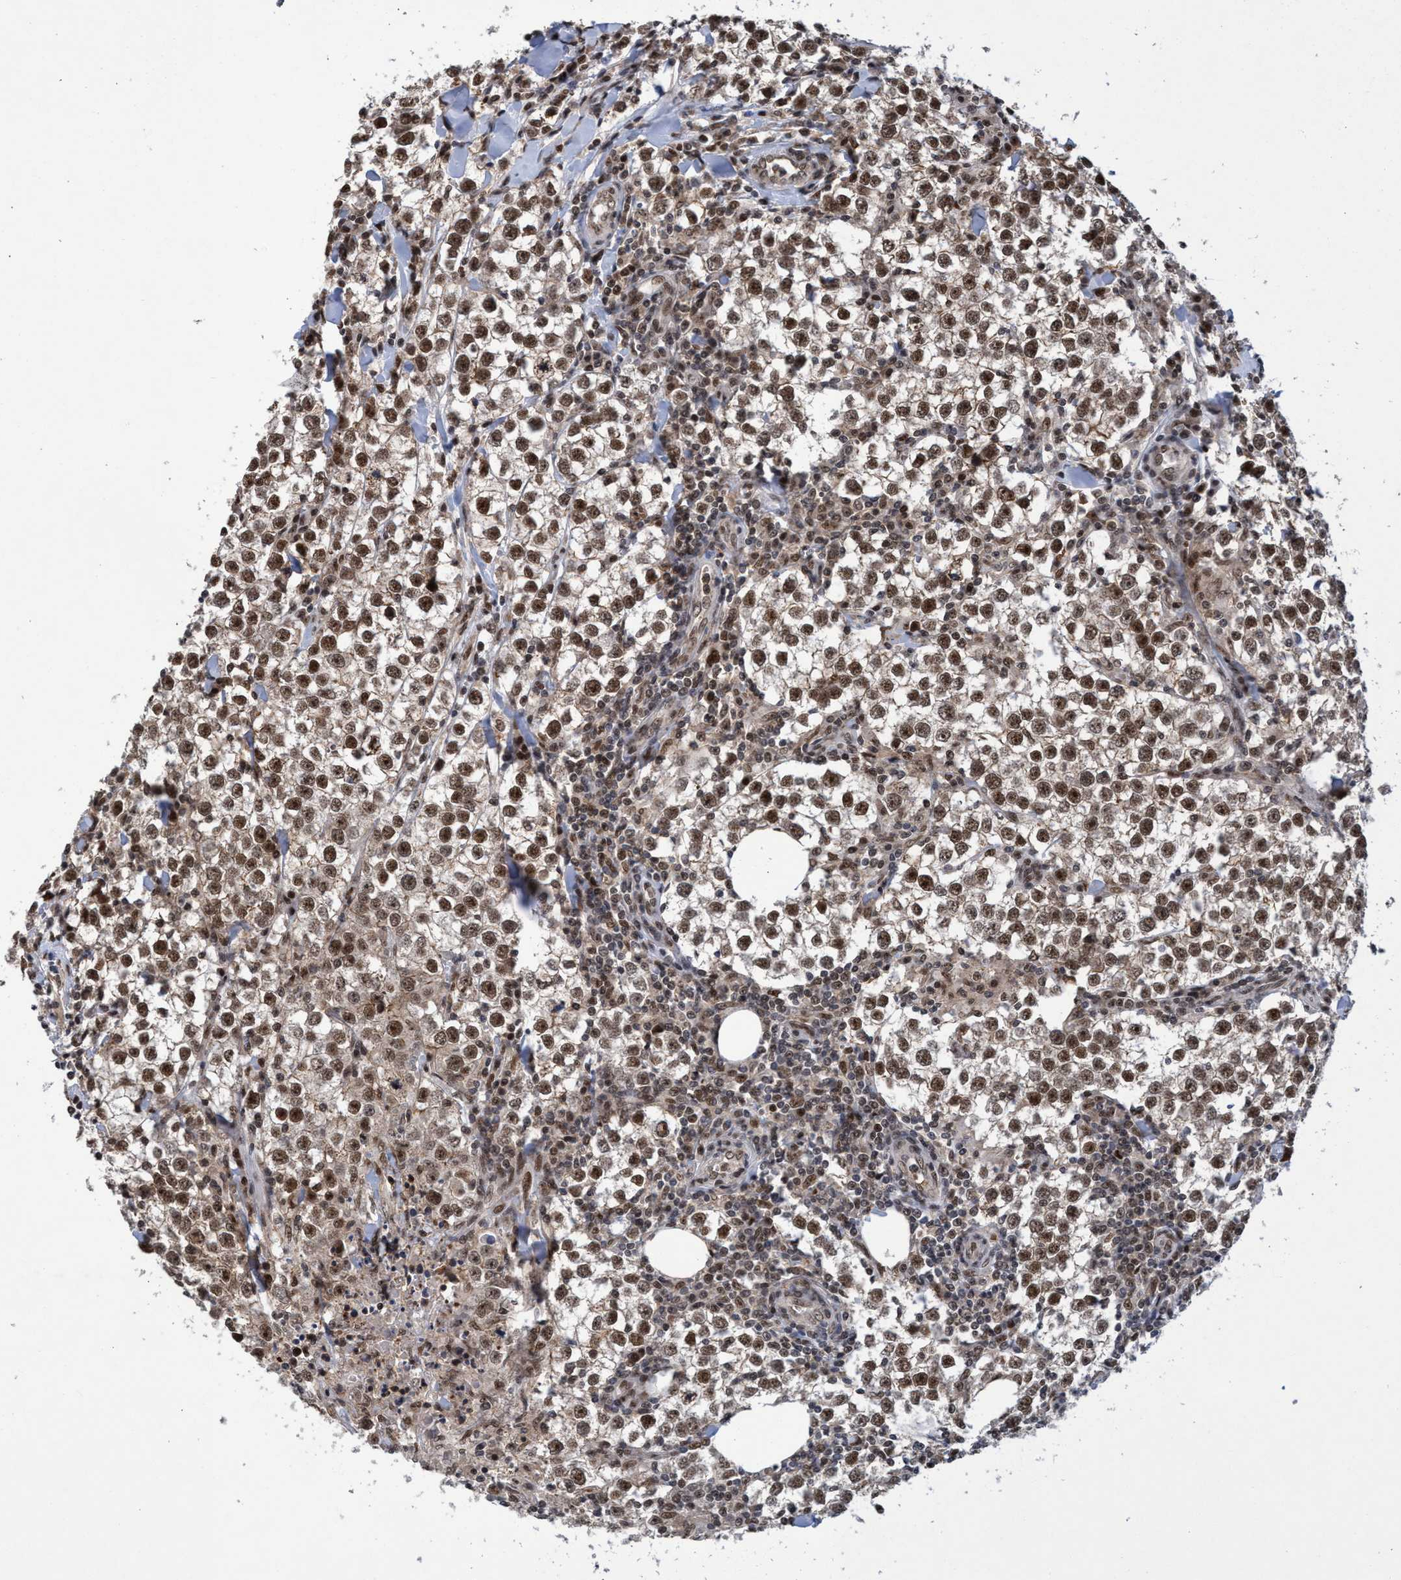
{"staining": {"intensity": "moderate", "quantity": ">75%", "location": "nuclear"}, "tissue": "testis cancer", "cell_type": "Tumor cells", "image_type": "cancer", "snomed": [{"axis": "morphology", "description": "Seminoma, NOS"}, {"axis": "morphology", "description": "Carcinoma, Embryonal, NOS"}, {"axis": "topography", "description": "Testis"}], "caption": "High-power microscopy captured an immunohistochemistry histopathology image of testis cancer, revealing moderate nuclear expression in approximately >75% of tumor cells.", "gene": "GTF2F1", "patient": {"sex": "male", "age": 36}}